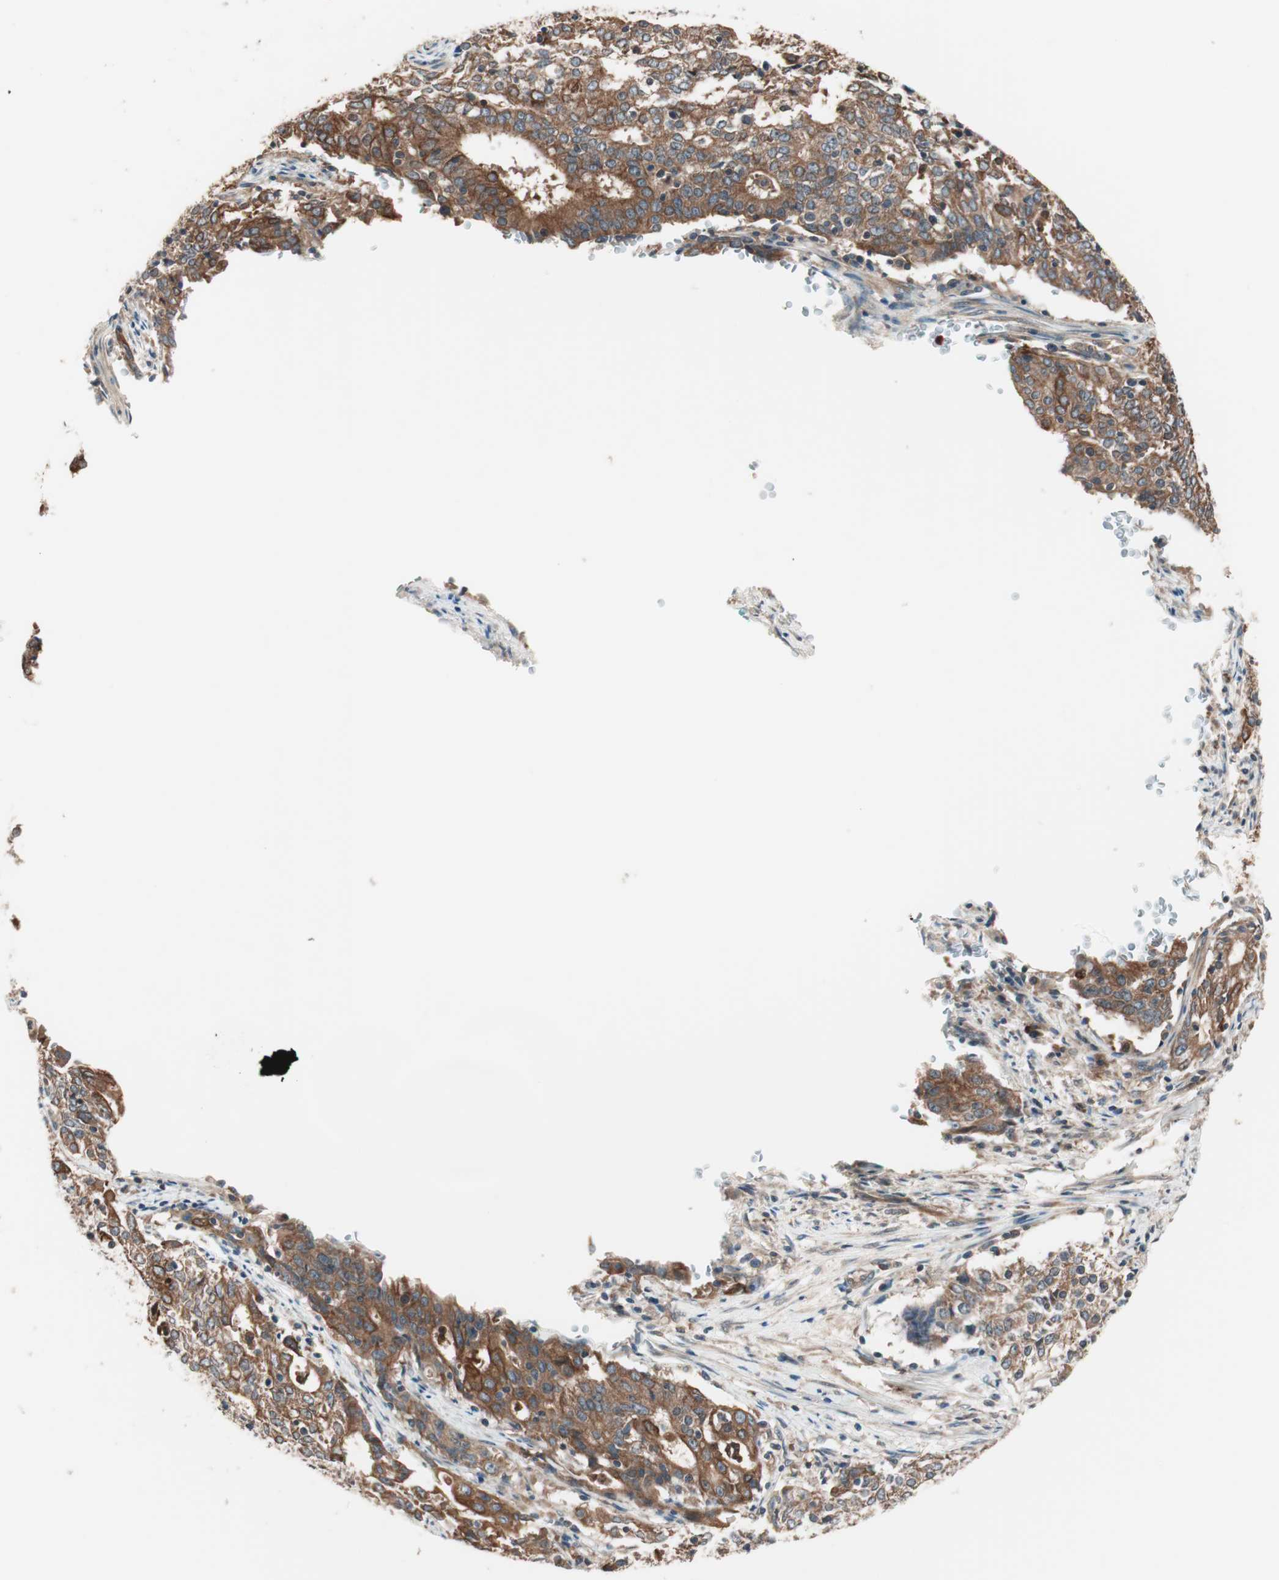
{"staining": {"intensity": "strong", "quantity": ">75%", "location": "cytoplasmic/membranous"}, "tissue": "cervical cancer", "cell_type": "Tumor cells", "image_type": "cancer", "snomed": [{"axis": "morphology", "description": "Adenocarcinoma, NOS"}, {"axis": "topography", "description": "Cervix"}], "caption": "Adenocarcinoma (cervical) stained for a protein displays strong cytoplasmic/membranous positivity in tumor cells.", "gene": "TSG101", "patient": {"sex": "female", "age": 44}}